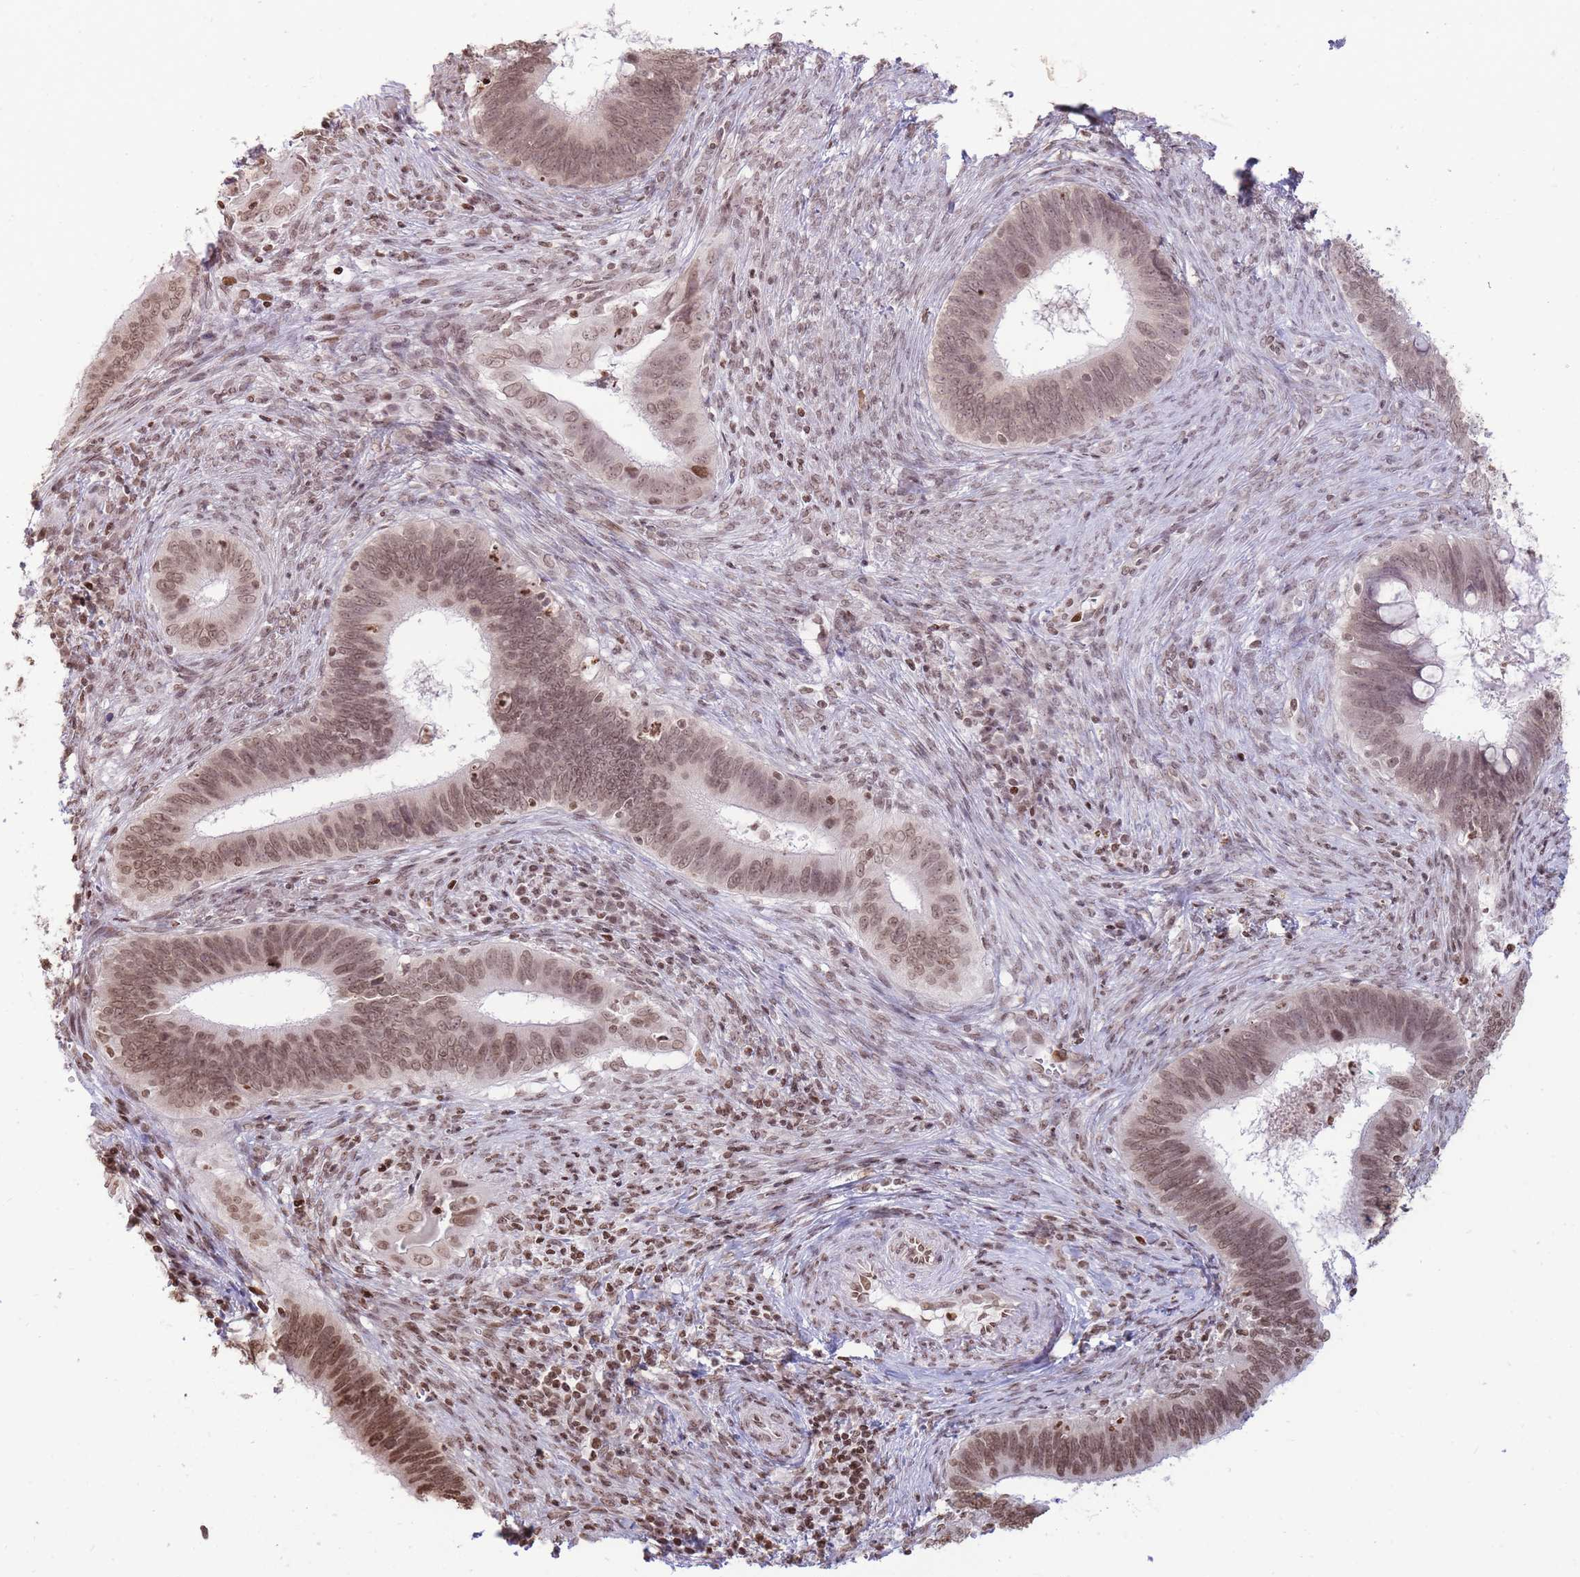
{"staining": {"intensity": "moderate", "quantity": ">75%", "location": "nuclear"}, "tissue": "cervical cancer", "cell_type": "Tumor cells", "image_type": "cancer", "snomed": [{"axis": "morphology", "description": "Adenocarcinoma, NOS"}, {"axis": "topography", "description": "Cervix"}], "caption": "Brown immunohistochemical staining in cervical cancer (adenocarcinoma) shows moderate nuclear positivity in approximately >75% of tumor cells.", "gene": "SHISAL1", "patient": {"sex": "female", "age": 42}}